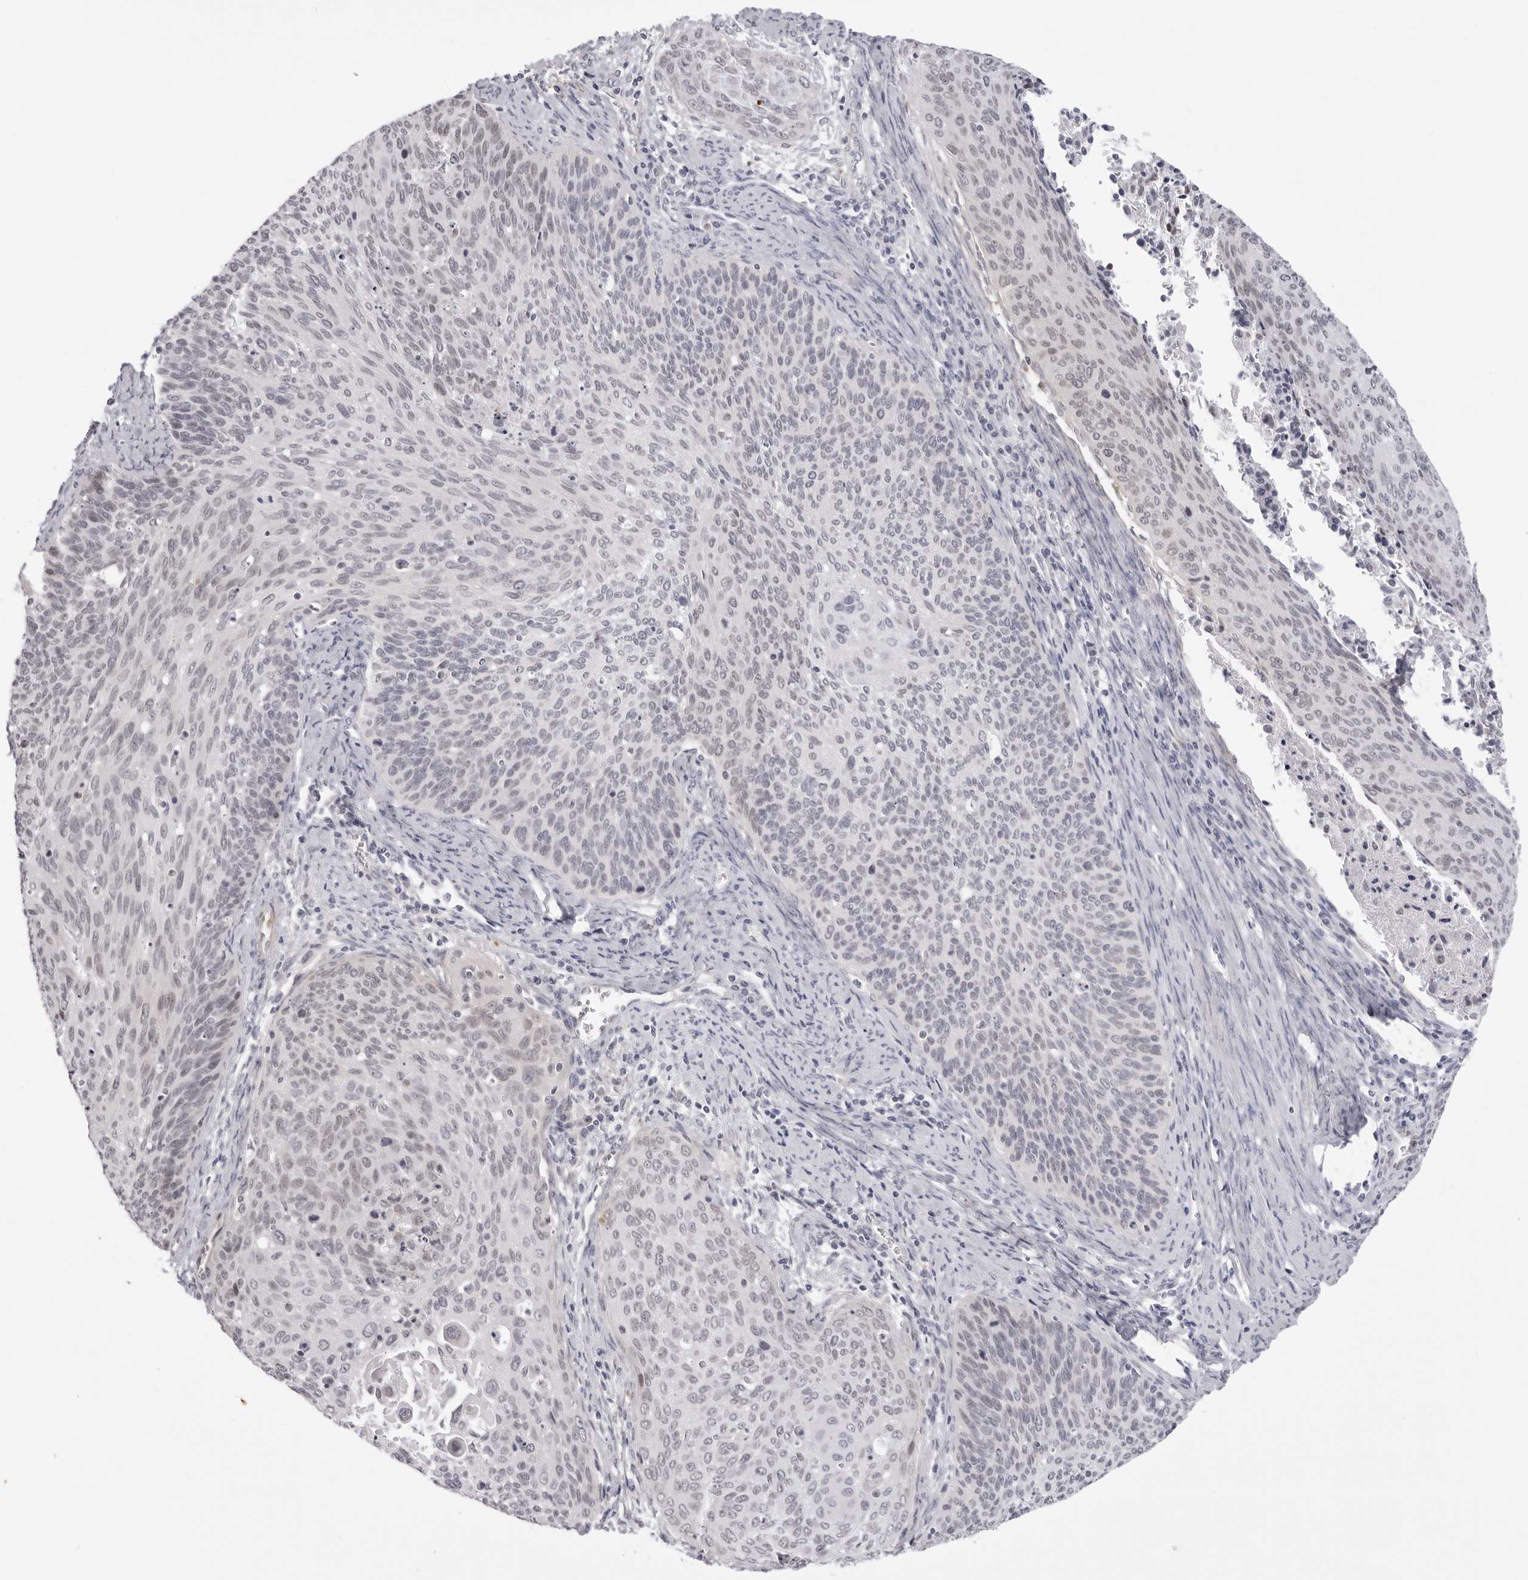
{"staining": {"intensity": "negative", "quantity": "none", "location": "none"}, "tissue": "cervical cancer", "cell_type": "Tumor cells", "image_type": "cancer", "snomed": [{"axis": "morphology", "description": "Squamous cell carcinoma, NOS"}, {"axis": "topography", "description": "Cervix"}], "caption": "IHC of squamous cell carcinoma (cervical) exhibits no staining in tumor cells. The staining is performed using DAB brown chromogen with nuclei counter-stained in using hematoxylin.", "gene": "SUGCT", "patient": {"sex": "female", "age": 55}}